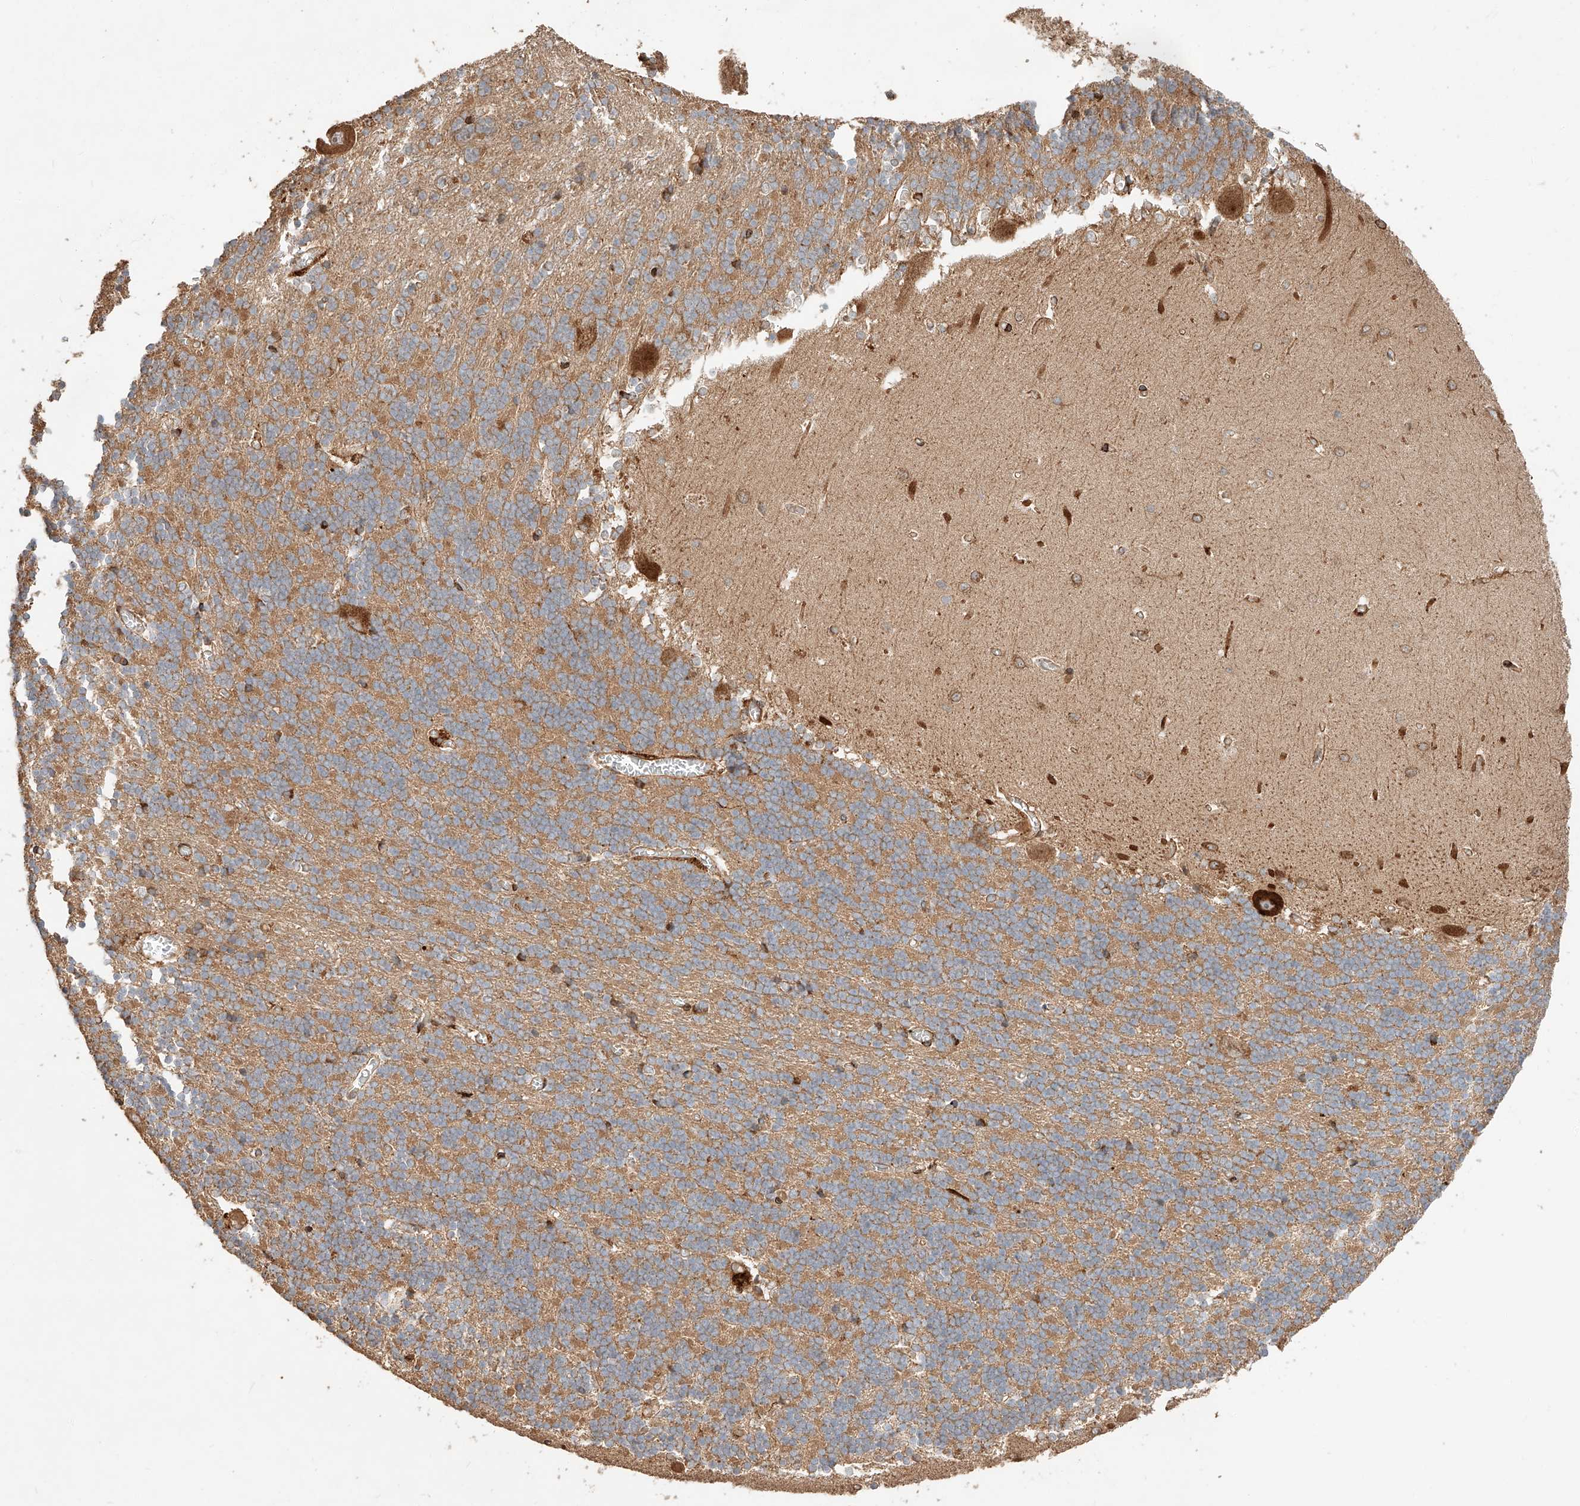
{"staining": {"intensity": "moderate", "quantity": ">75%", "location": "cytoplasmic/membranous"}, "tissue": "cerebellum", "cell_type": "Cells in granular layer", "image_type": "normal", "snomed": [{"axis": "morphology", "description": "Normal tissue, NOS"}, {"axis": "topography", "description": "Cerebellum"}], "caption": "A high-resolution histopathology image shows IHC staining of normal cerebellum, which exhibits moderate cytoplasmic/membranous staining in approximately >75% of cells in granular layer. (DAB IHC with brightfield microscopy, high magnification).", "gene": "ZNF84", "patient": {"sex": "male", "age": 37}}